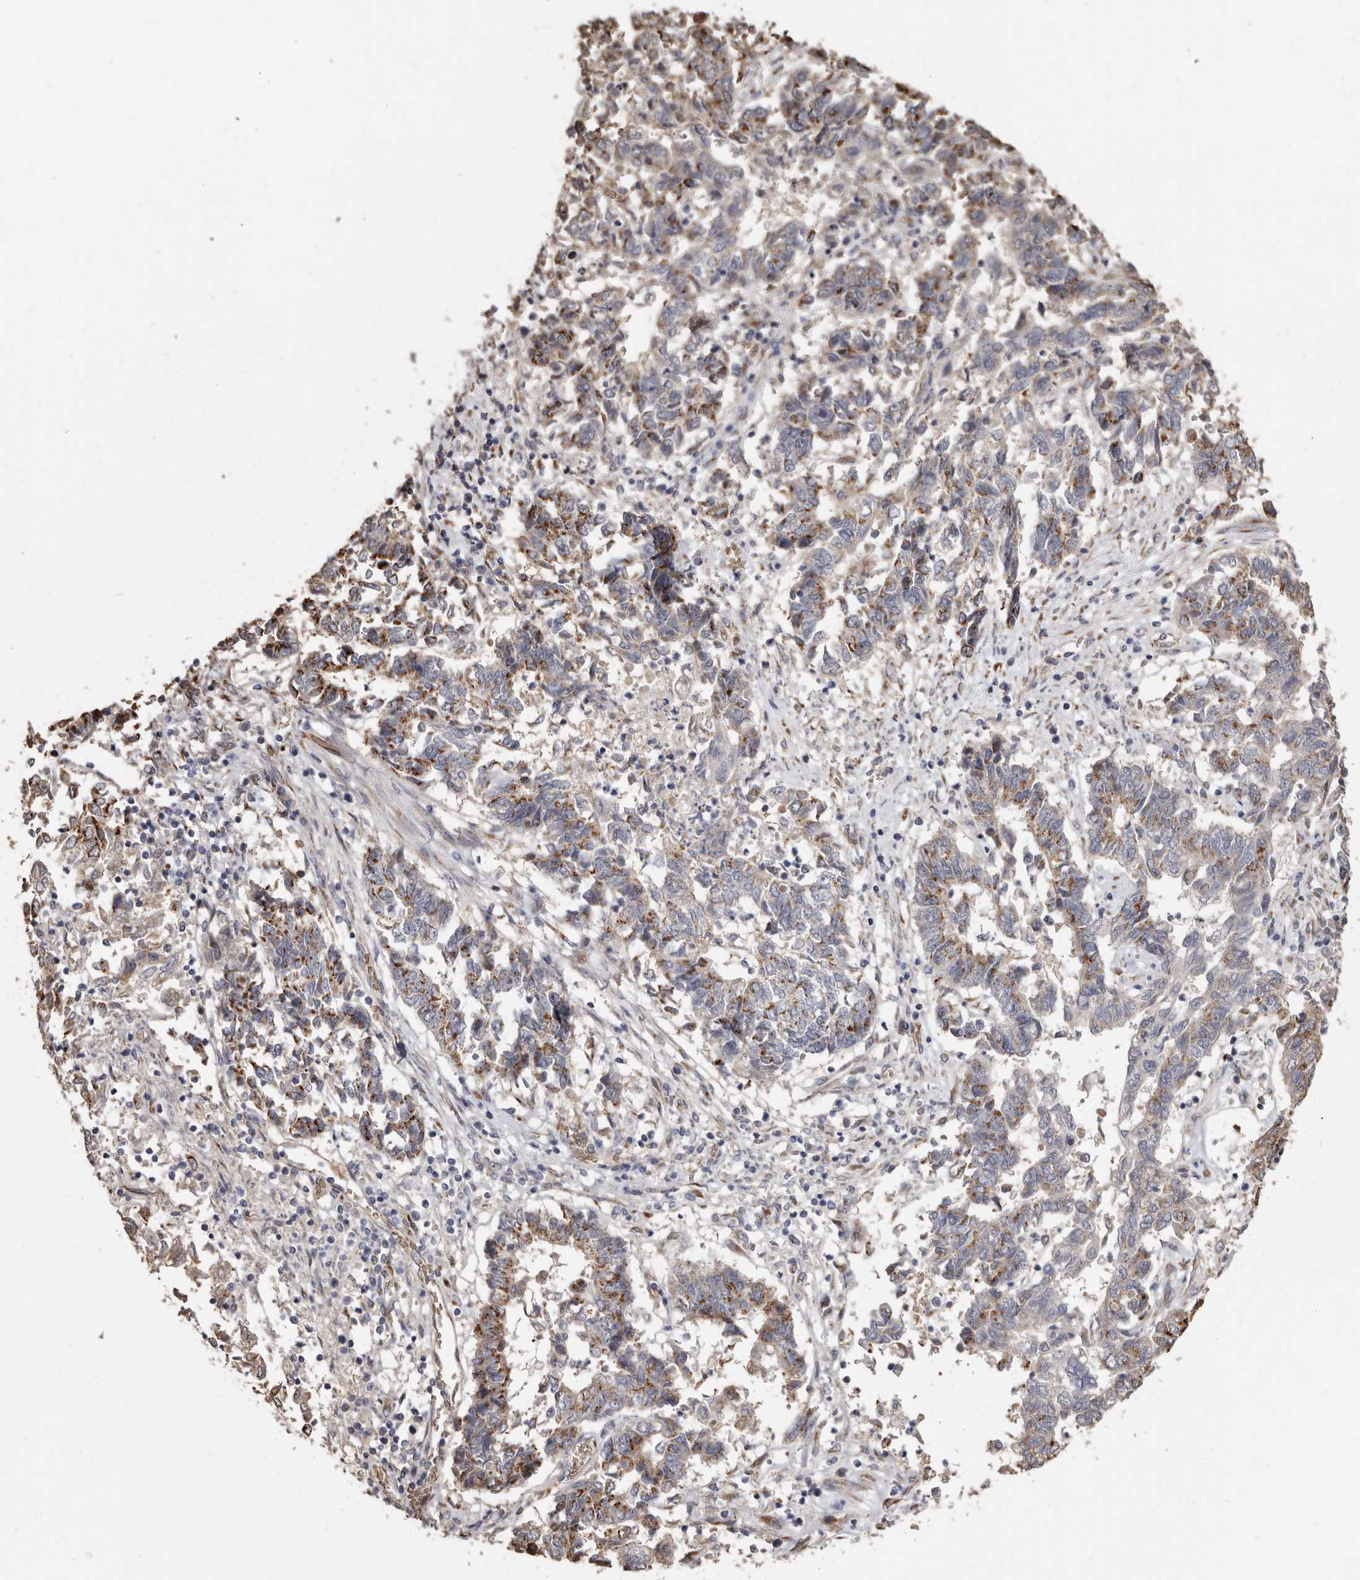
{"staining": {"intensity": "moderate", "quantity": ">75%", "location": "cytoplasmic/membranous"}, "tissue": "endometrial cancer", "cell_type": "Tumor cells", "image_type": "cancer", "snomed": [{"axis": "morphology", "description": "Adenocarcinoma, NOS"}, {"axis": "topography", "description": "Endometrium"}], "caption": "A brown stain highlights moderate cytoplasmic/membranous staining of a protein in human endometrial cancer tumor cells. The protein is stained brown, and the nuclei are stained in blue (DAB IHC with brightfield microscopy, high magnification).", "gene": "ENTREP1", "patient": {"sex": "female", "age": 80}}